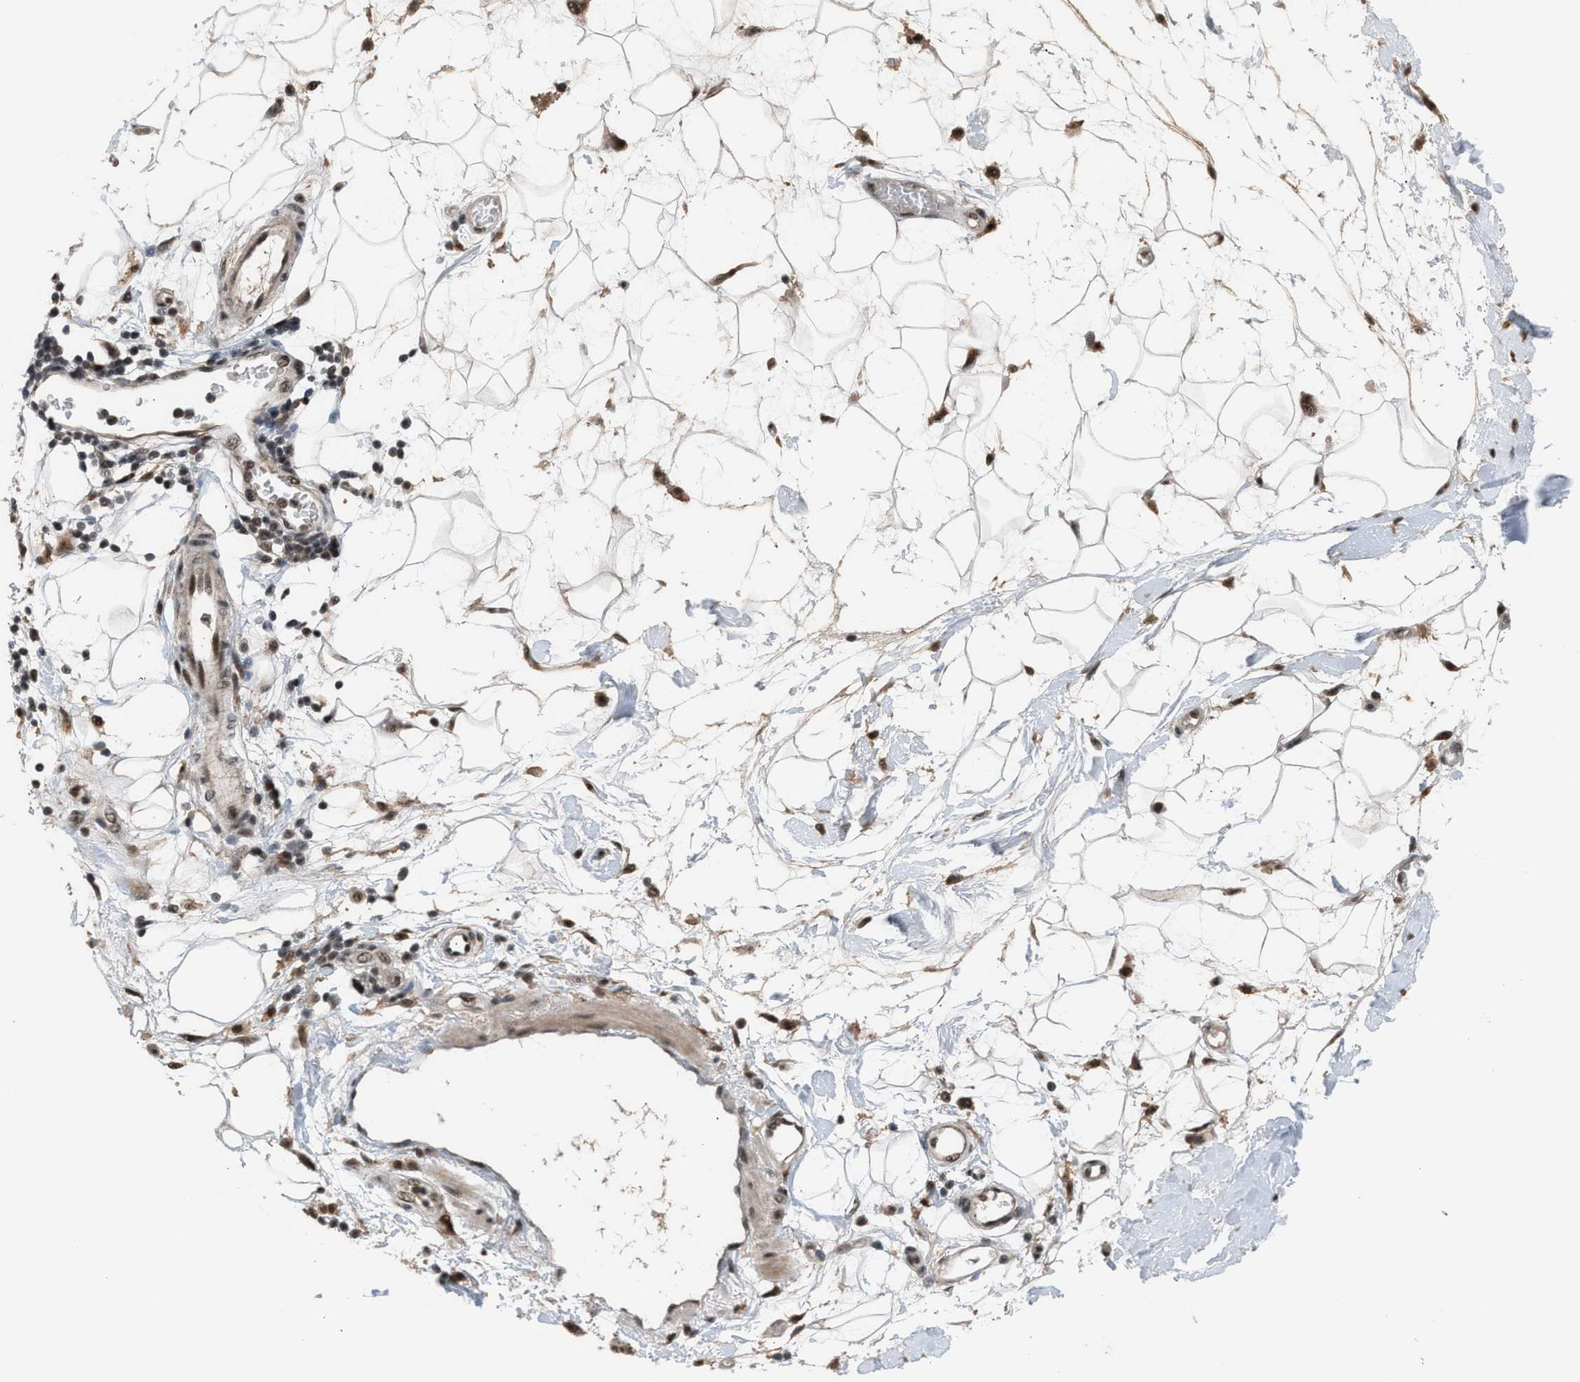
{"staining": {"intensity": "strong", "quantity": ">75%", "location": "cytoplasmic/membranous,nuclear"}, "tissue": "adipose tissue", "cell_type": "Adipocytes", "image_type": "normal", "snomed": [{"axis": "morphology", "description": "Normal tissue, NOS"}, {"axis": "morphology", "description": "Adenocarcinoma, NOS"}, {"axis": "topography", "description": "Duodenum"}, {"axis": "topography", "description": "Peripheral nerve tissue"}], "caption": "IHC photomicrograph of unremarkable adipose tissue: human adipose tissue stained using immunohistochemistry (IHC) shows high levels of strong protein expression localized specifically in the cytoplasmic/membranous,nuclear of adipocytes, appearing as a cytoplasmic/membranous,nuclear brown color.", "gene": "PRPF4", "patient": {"sex": "female", "age": 60}}